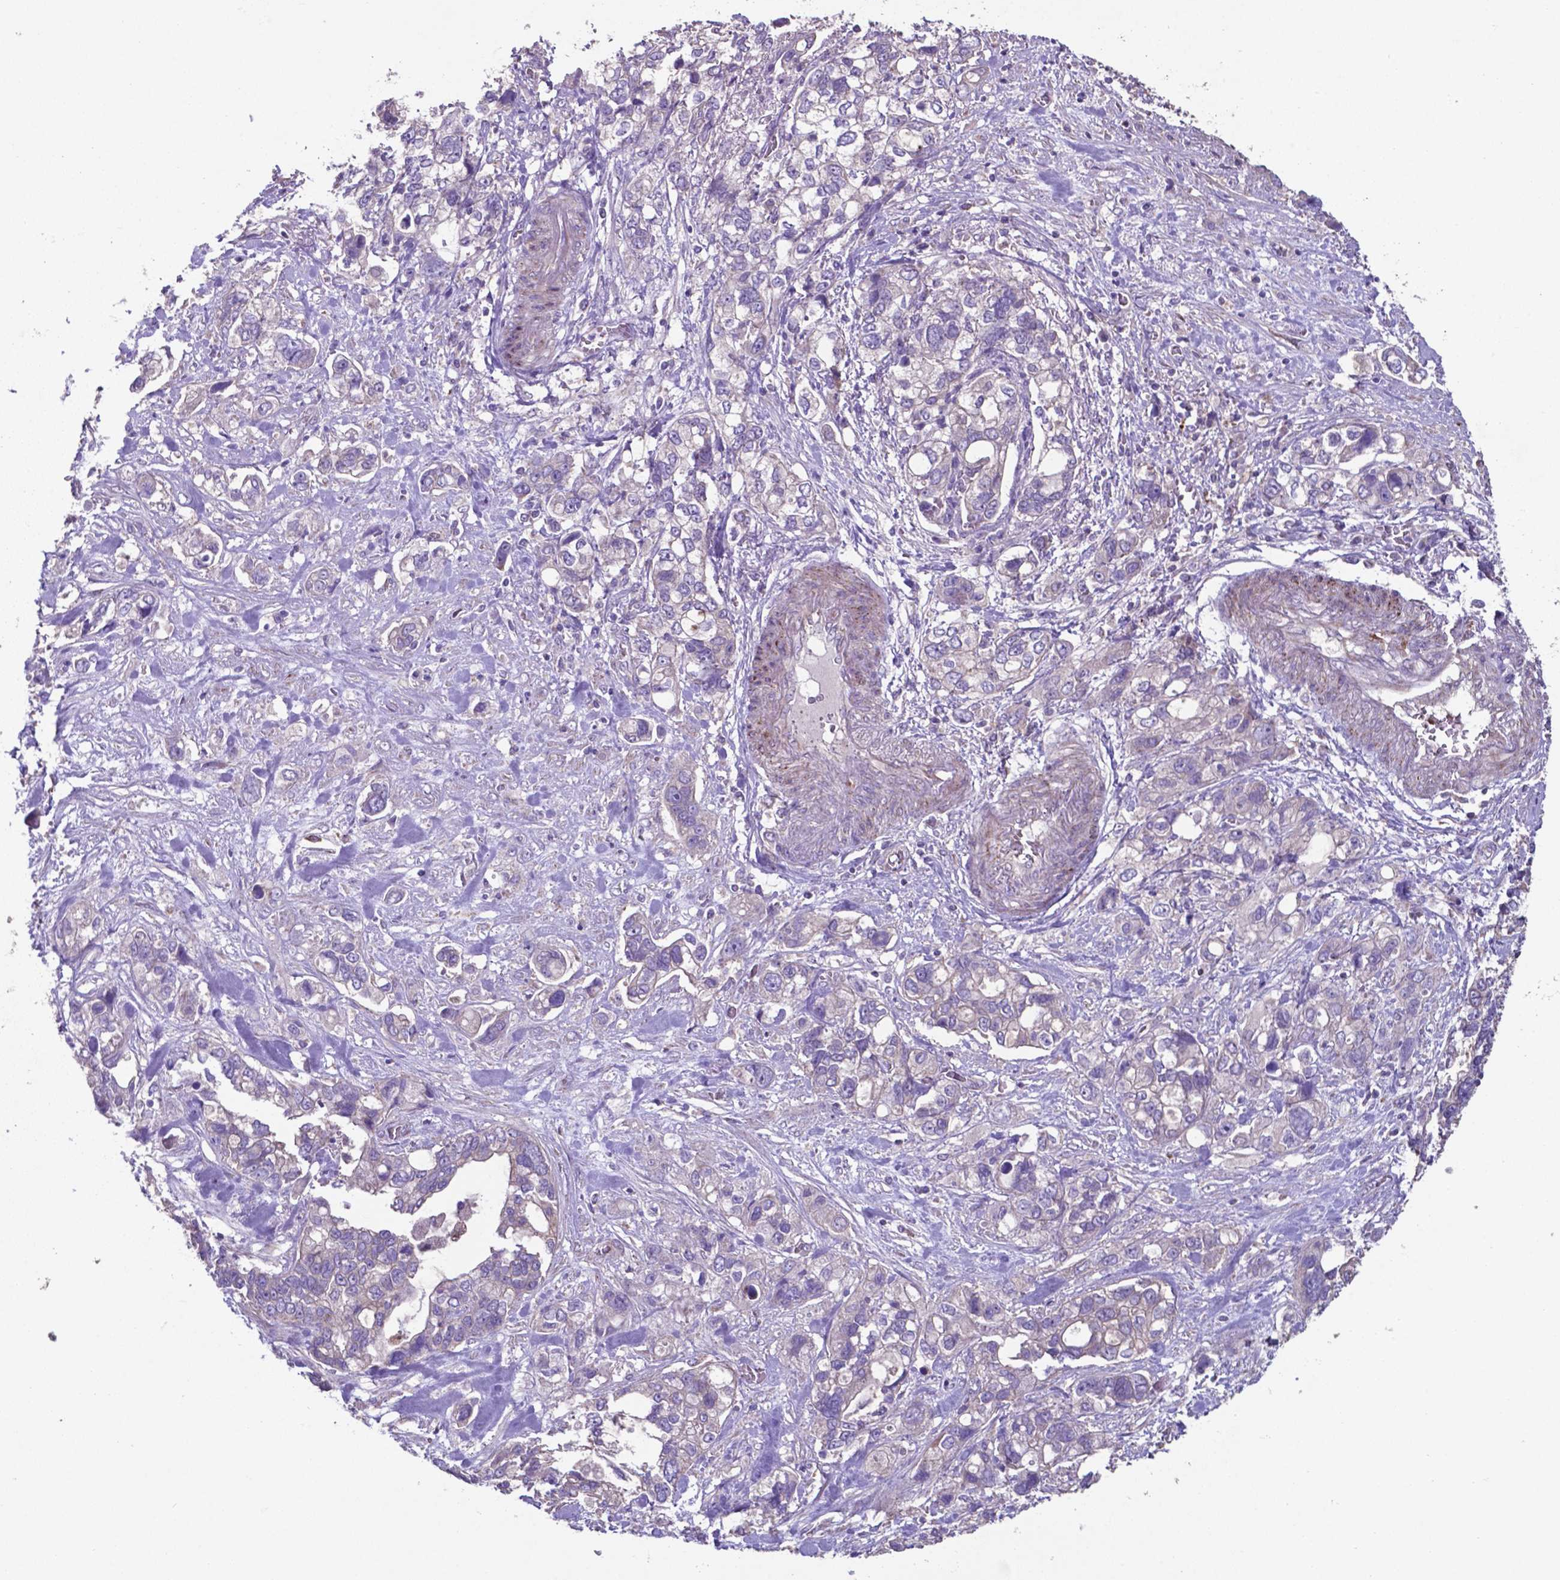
{"staining": {"intensity": "negative", "quantity": "none", "location": "none"}, "tissue": "stomach cancer", "cell_type": "Tumor cells", "image_type": "cancer", "snomed": [{"axis": "morphology", "description": "Adenocarcinoma, NOS"}, {"axis": "topography", "description": "Stomach, upper"}], "caption": "The micrograph displays no staining of tumor cells in adenocarcinoma (stomach).", "gene": "TYRO3", "patient": {"sex": "female", "age": 81}}